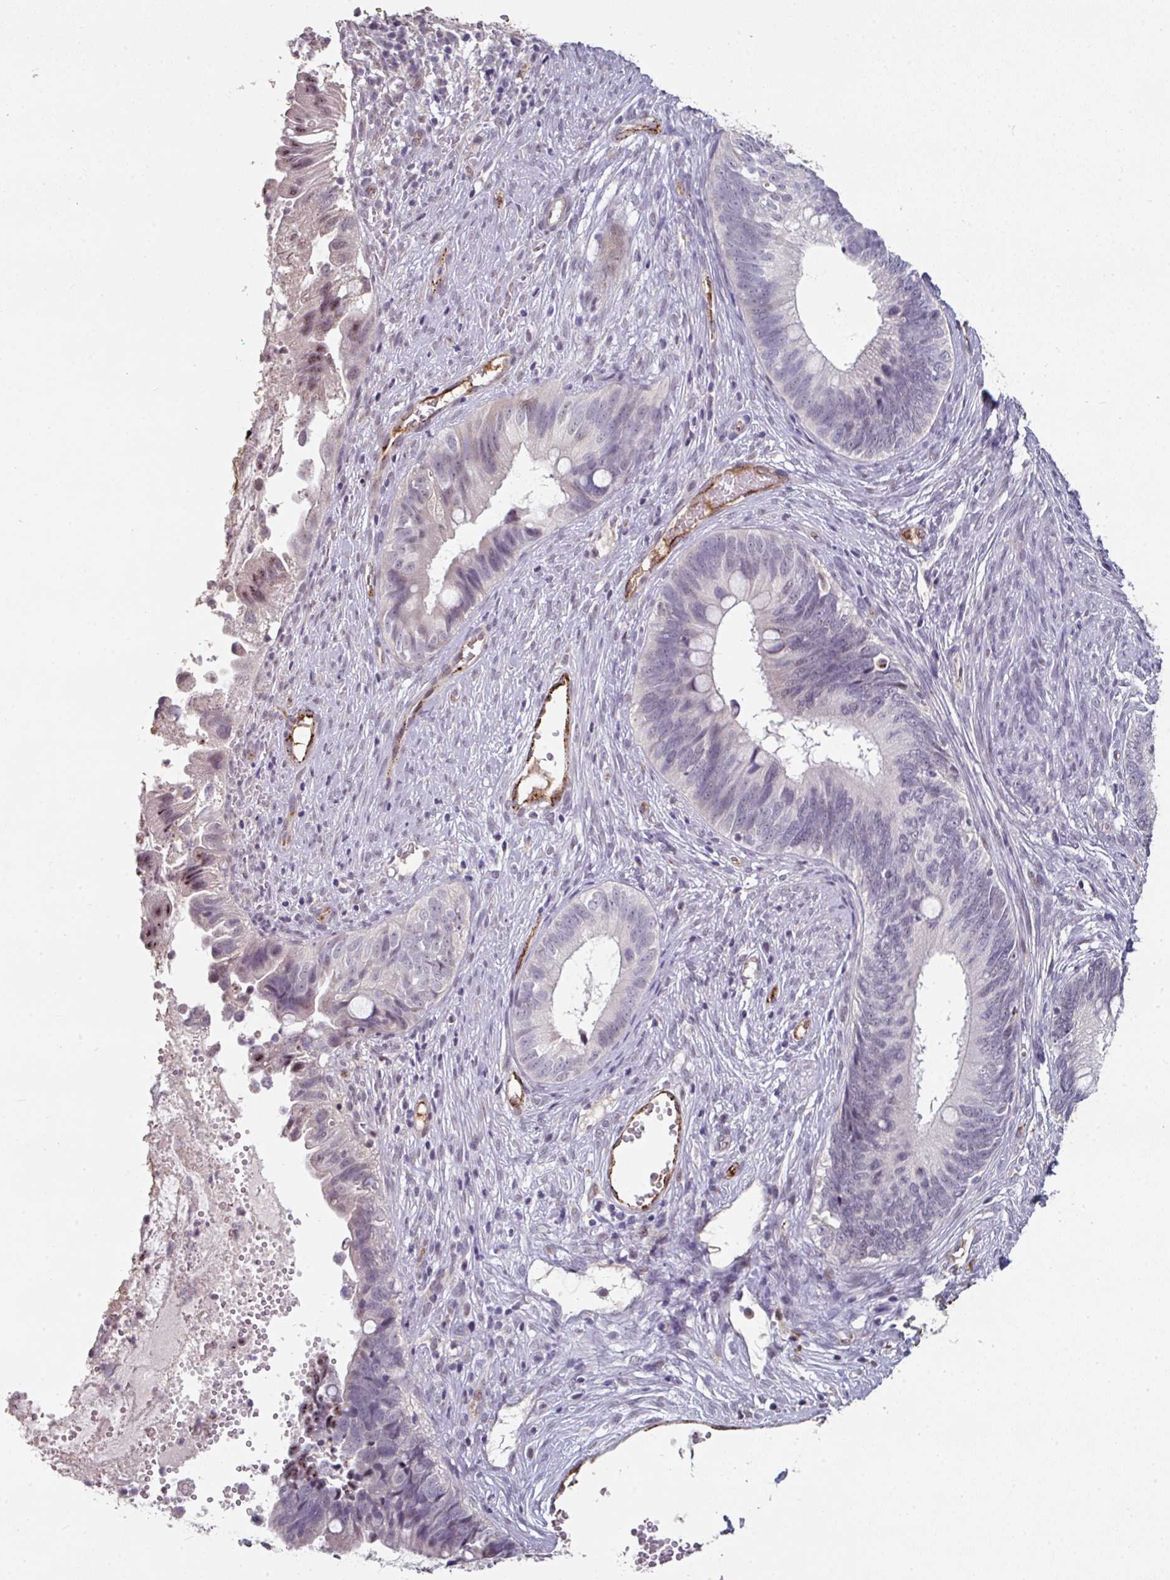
{"staining": {"intensity": "weak", "quantity": "<25%", "location": "nuclear"}, "tissue": "cervical cancer", "cell_type": "Tumor cells", "image_type": "cancer", "snomed": [{"axis": "morphology", "description": "Adenocarcinoma, NOS"}, {"axis": "topography", "description": "Cervix"}], "caption": "Image shows no protein positivity in tumor cells of cervical cancer tissue.", "gene": "SIDT2", "patient": {"sex": "female", "age": 42}}